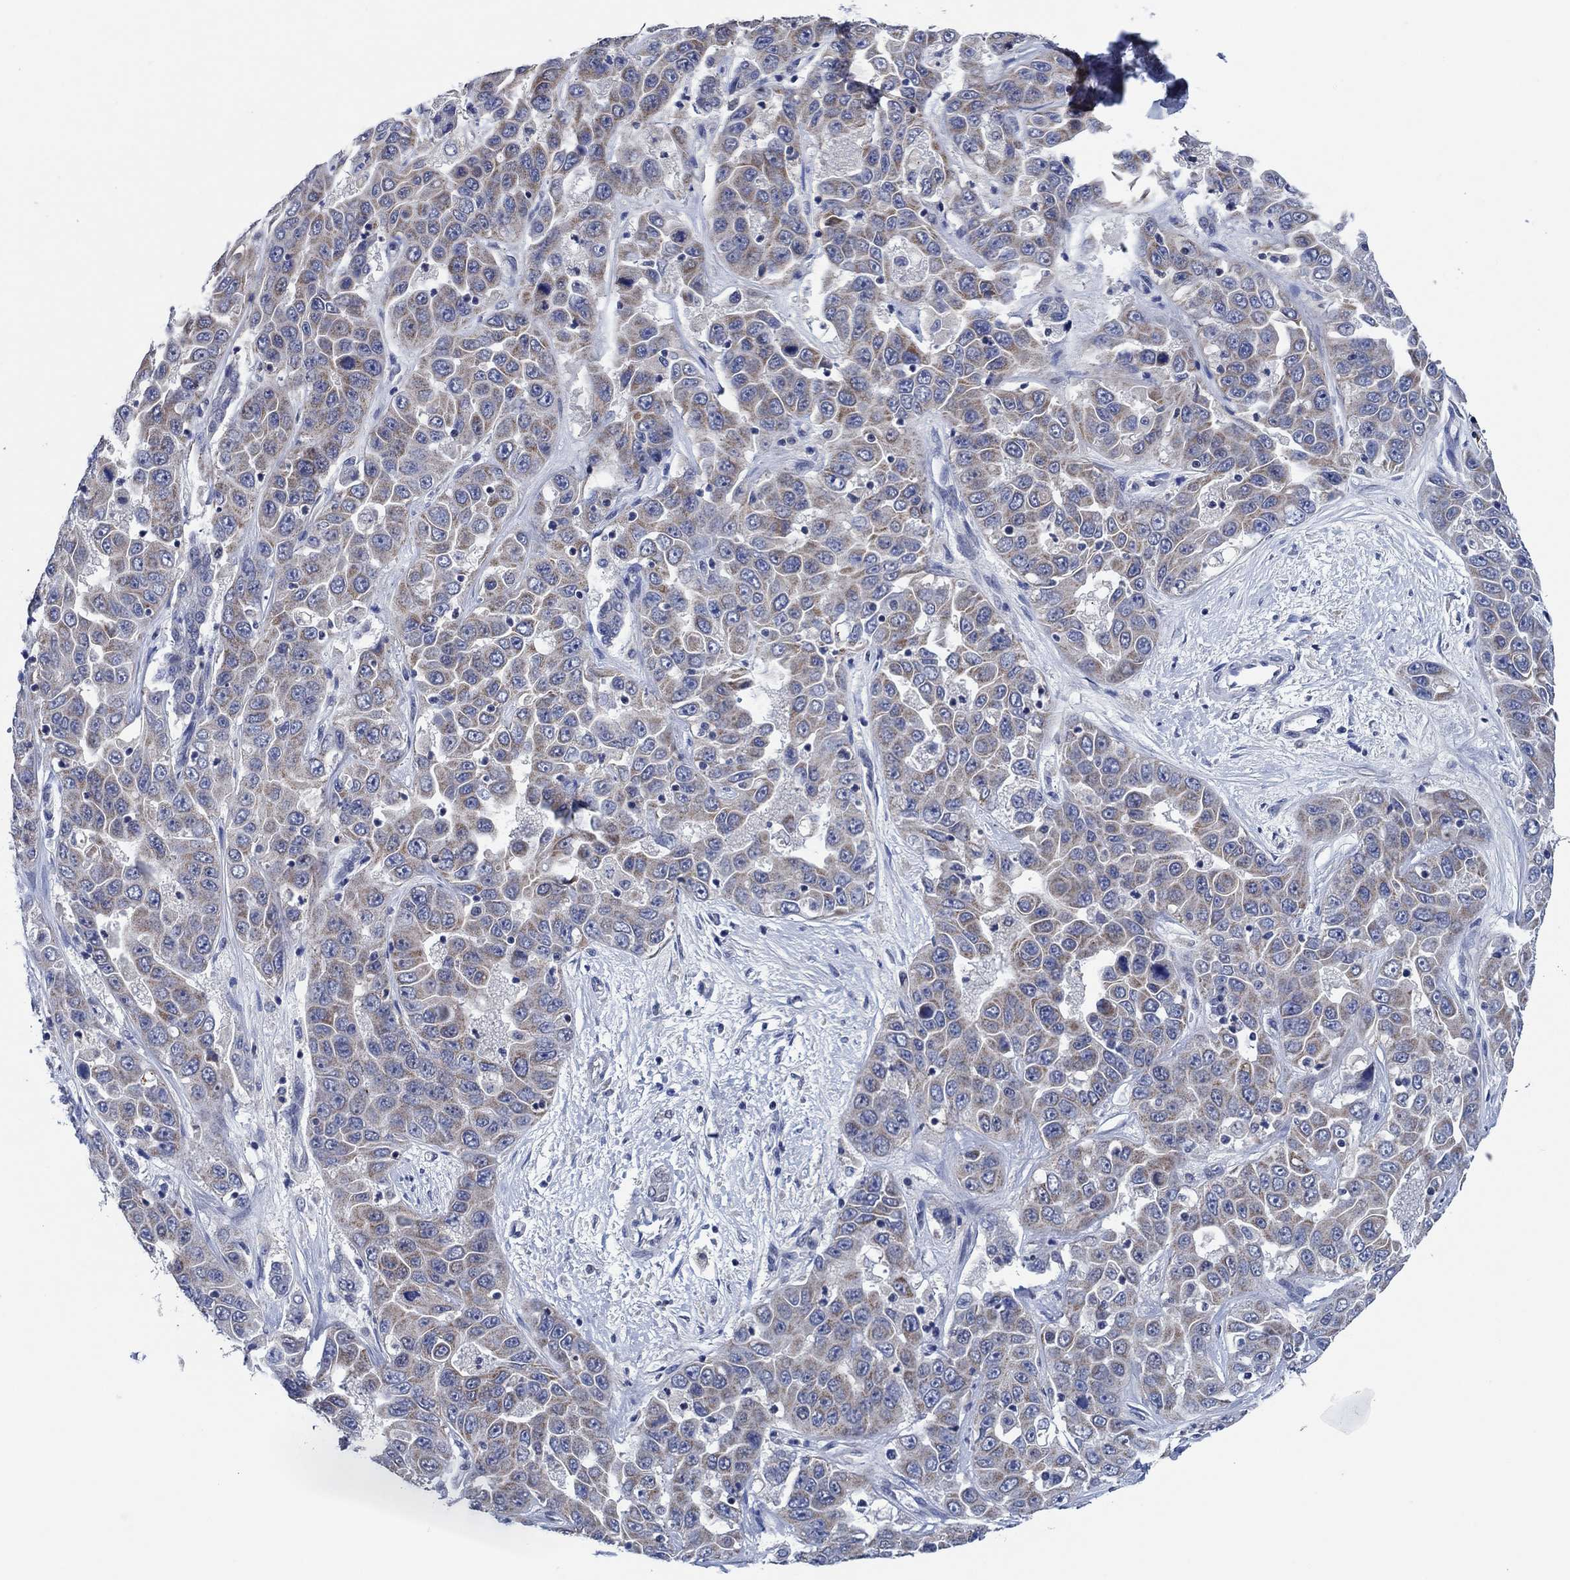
{"staining": {"intensity": "moderate", "quantity": "<25%", "location": "cytoplasmic/membranous"}, "tissue": "liver cancer", "cell_type": "Tumor cells", "image_type": "cancer", "snomed": [{"axis": "morphology", "description": "Cholangiocarcinoma"}, {"axis": "topography", "description": "Liver"}], "caption": "A photomicrograph of human liver cancer stained for a protein shows moderate cytoplasmic/membranous brown staining in tumor cells. The staining was performed using DAB (3,3'-diaminobenzidine) to visualize the protein expression in brown, while the nuclei were stained in blue with hematoxylin (Magnification: 20x).", "gene": "PRRT3", "patient": {"sex": "female", "age": 52}}